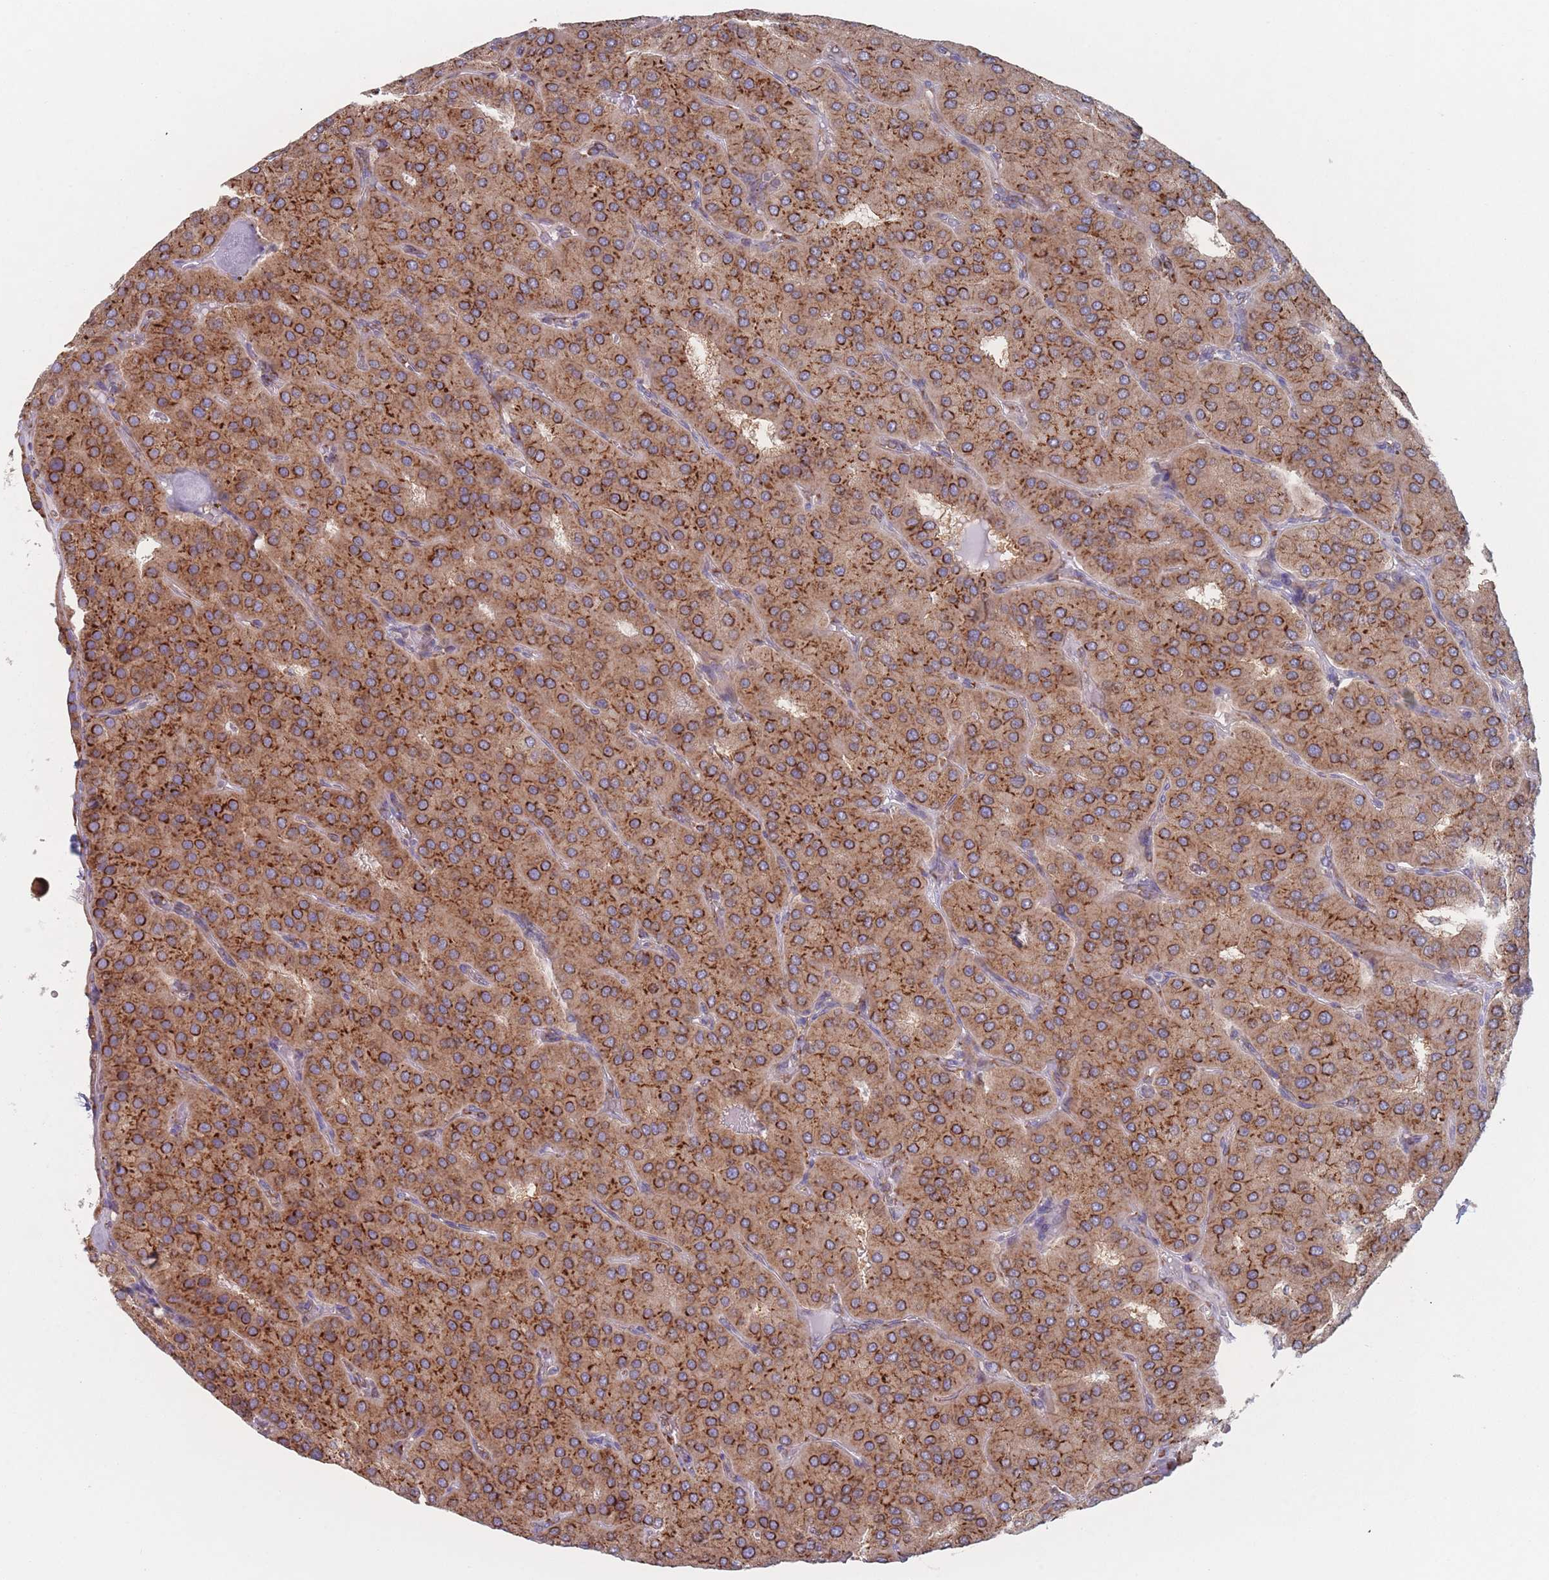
{"staining": {"intensity": "strong", "quantity": ">75%", "location": "cytoplasmic/membranous"}, "tissue": "parathyroid gland", "cell_type": "Glandular cells", "image_type": "normal", "snomed": [{"axis": "morphology", "description": "Normal tissue, NOS"}, {"axis": "morphology", "description": "Adenoma, NOS"}, {"axis": "topography", "description": "Parathyroid gland"}], "caption": "The immunohistochemical stain shows strong cytoplasmic/membranous positivity in glandular cells of unremarkable parathyroid gland.", "gene": "EEF1B2", "patient": {"sex": "female", "age": 86}}